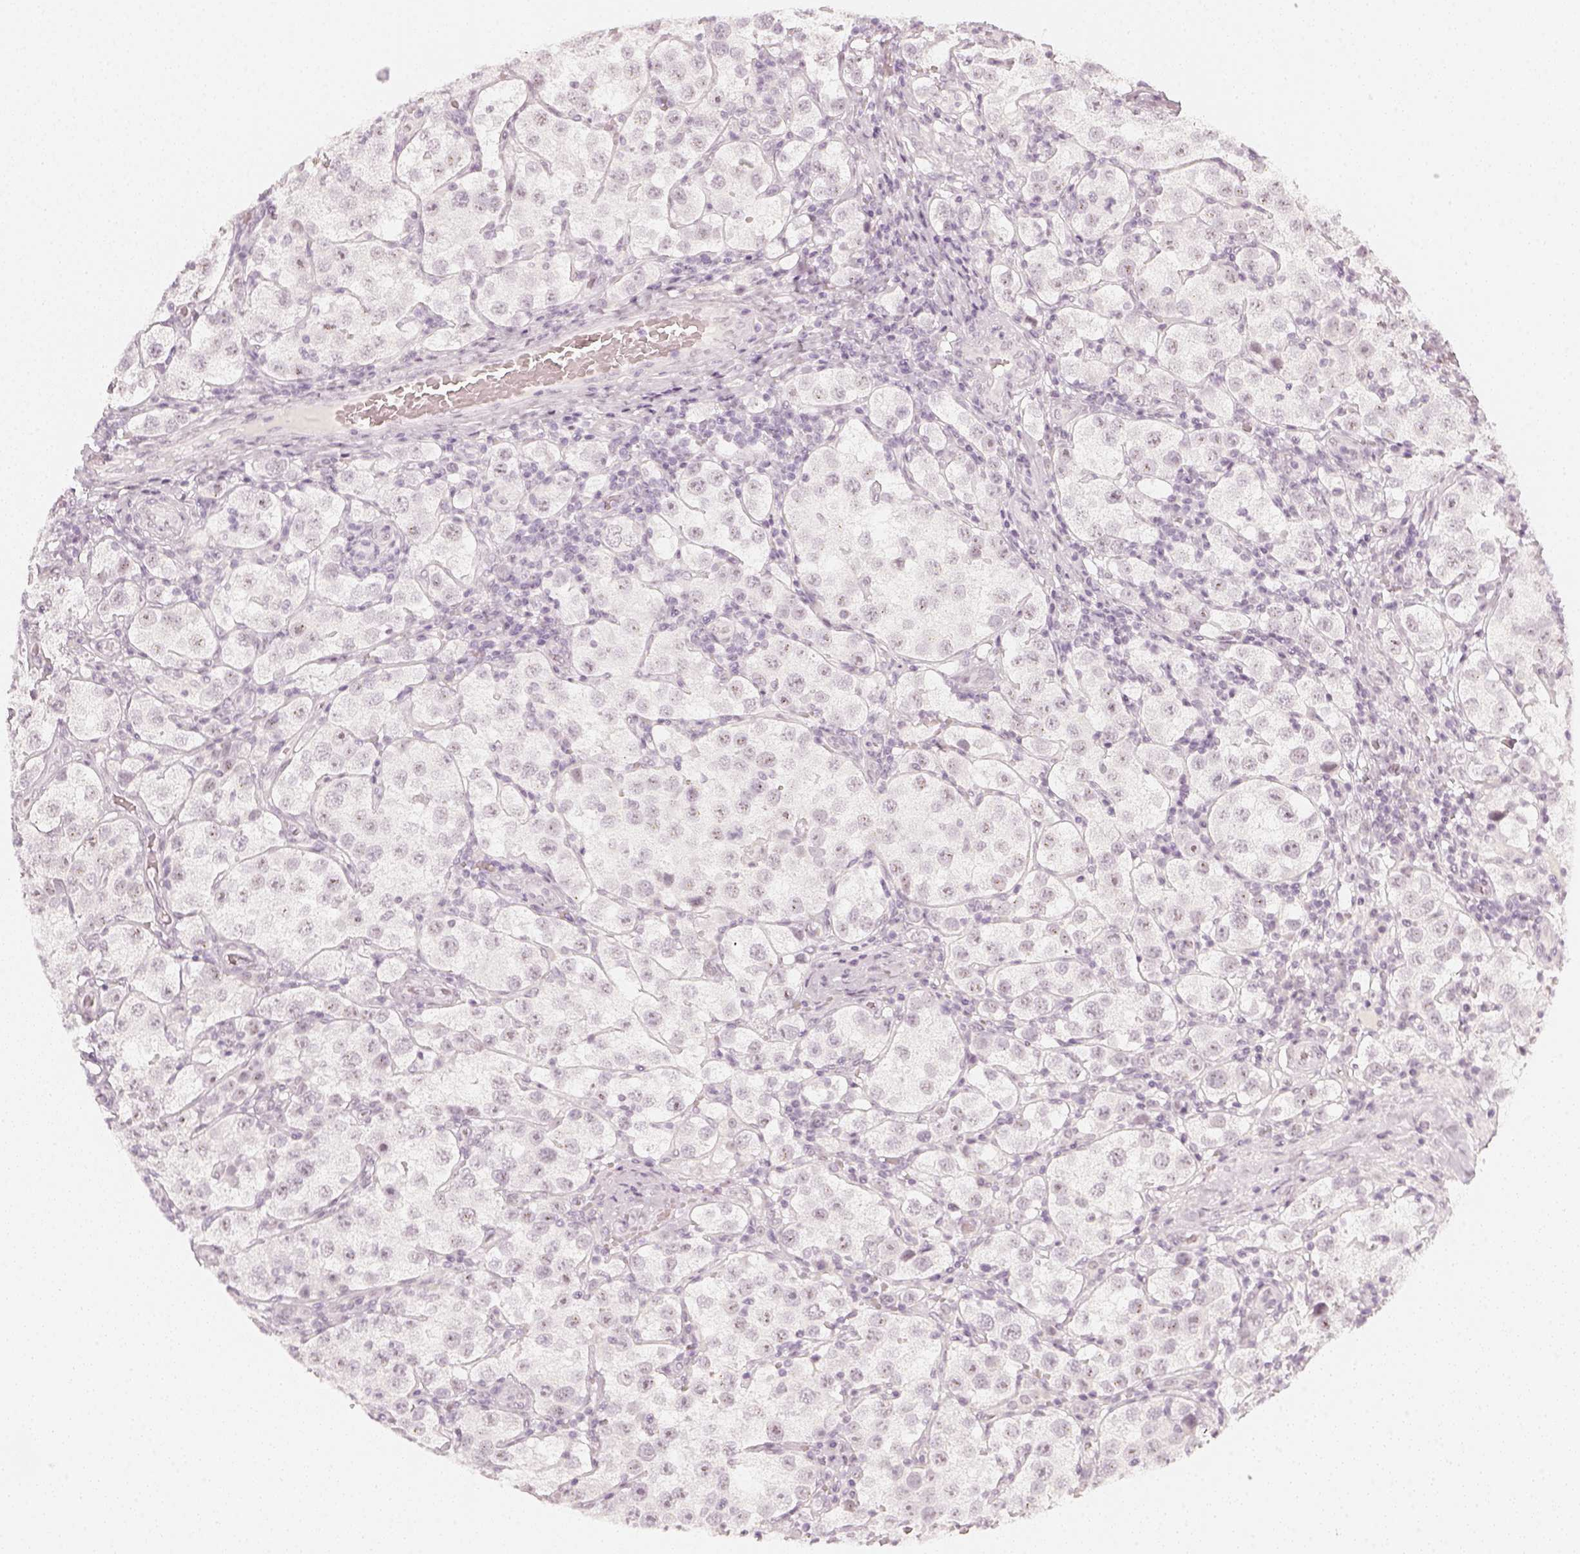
{"staining": {"intensity": "negative", "quantity": "none", "location": "none"}, "tissue": "testis cancer", "cell_type": "Tumor cells", "image_type": "cancer", "snomed": [{"axis": "morphology", "description": "Seminoma, NOS"}, {"axis": "topography", "description": "Testis"}], "caption": "The micrograph reveals no staining of tumor cells in testis seminoma.", "gene": "KRTAP2-1", "patient": {"sex": "male", "age": 37}}